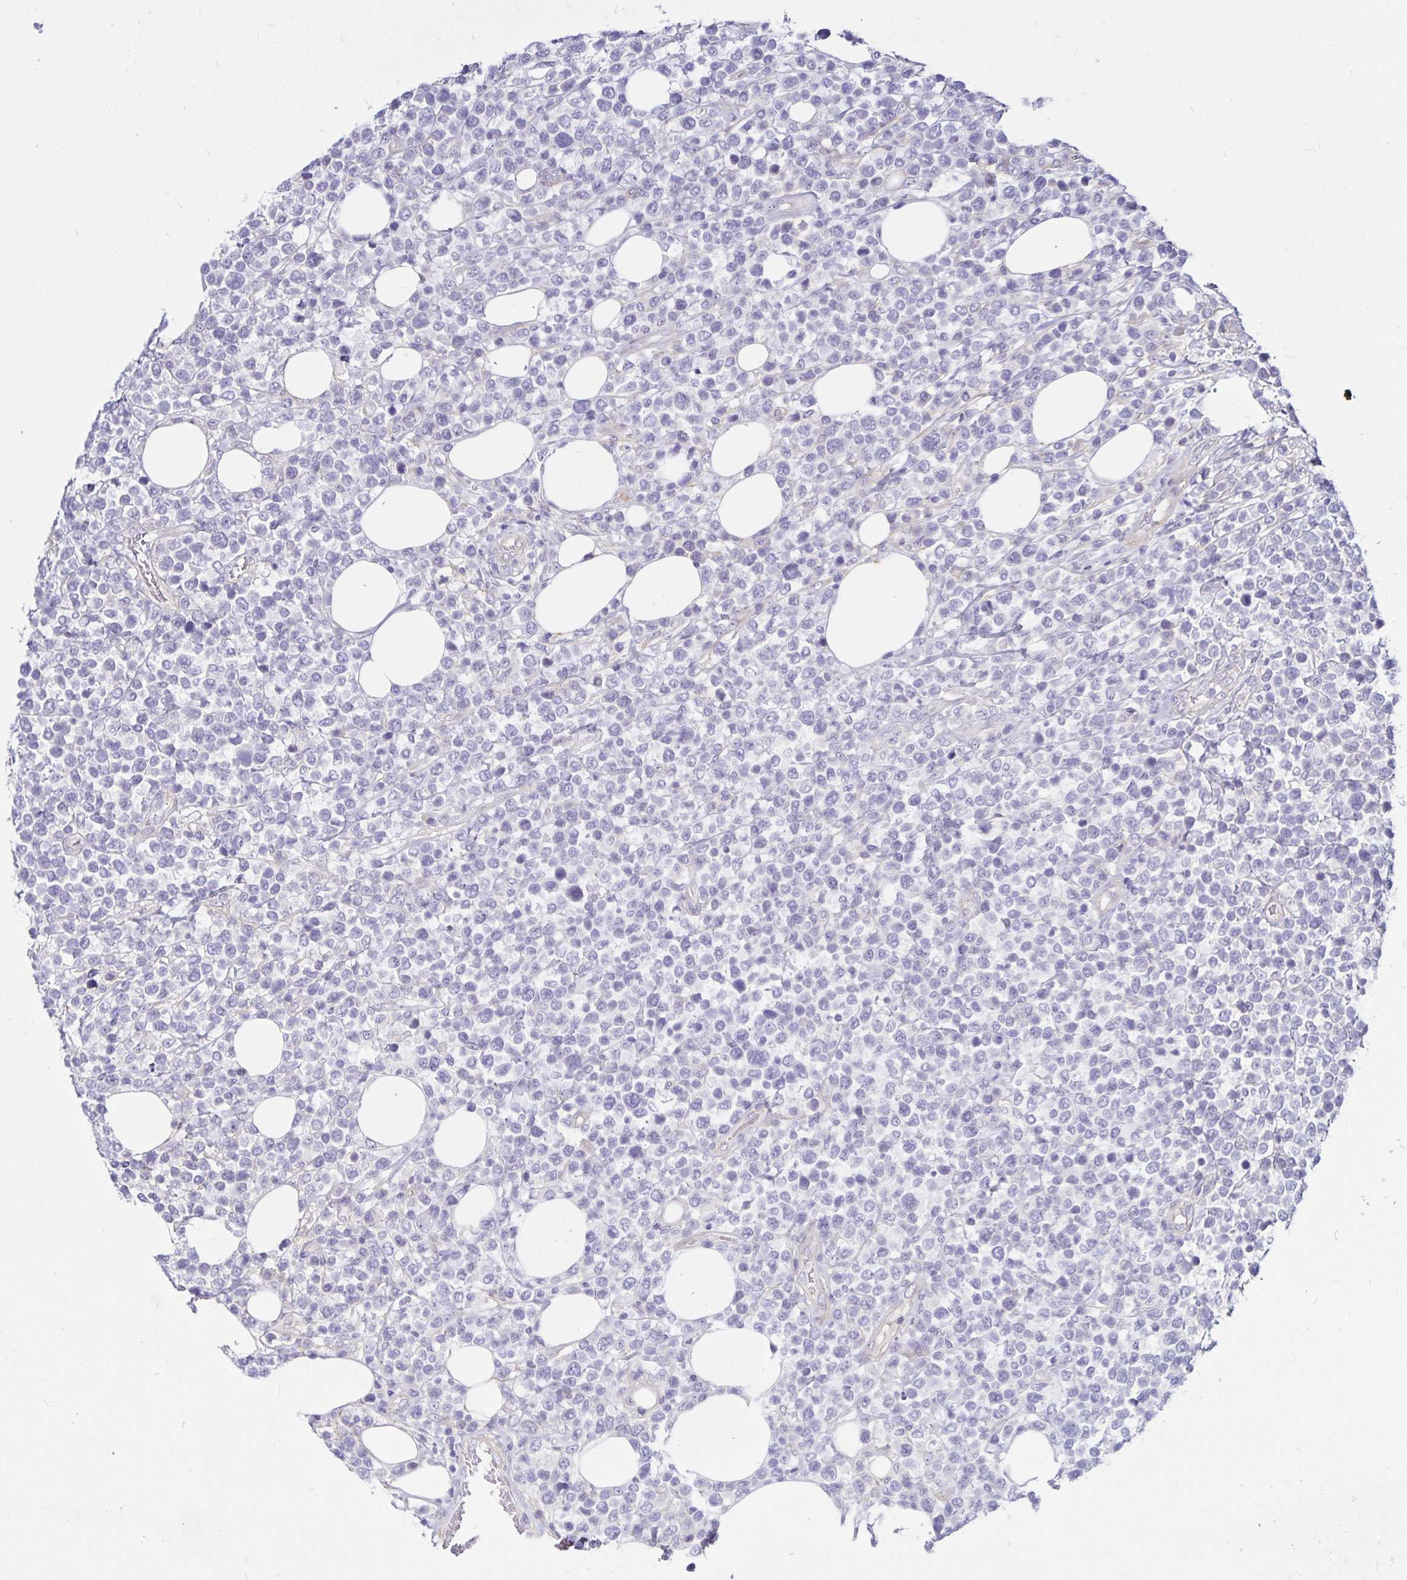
{"staining": {"intensity": "negative", "quantity": "none", "location": "none"}, "tissue": "lymphoma", "cell_type": "Tumor cells", "image_type": "cancer", "snomed": [{"axis": "morphology", "description": "Malignant lymphoma, non-Hodgkin's type, Low grade"}, {"axis": "topography", "description": "Lymph node"}], "caption": "High power microscopy histopathology image of an IHC image of low-grade malignant lymphoma, non-Hodgkin's type, revealing no significant expression in tumor cells.", "gene": "GNG12", "patient": {"sex": "male", "age": 60}}